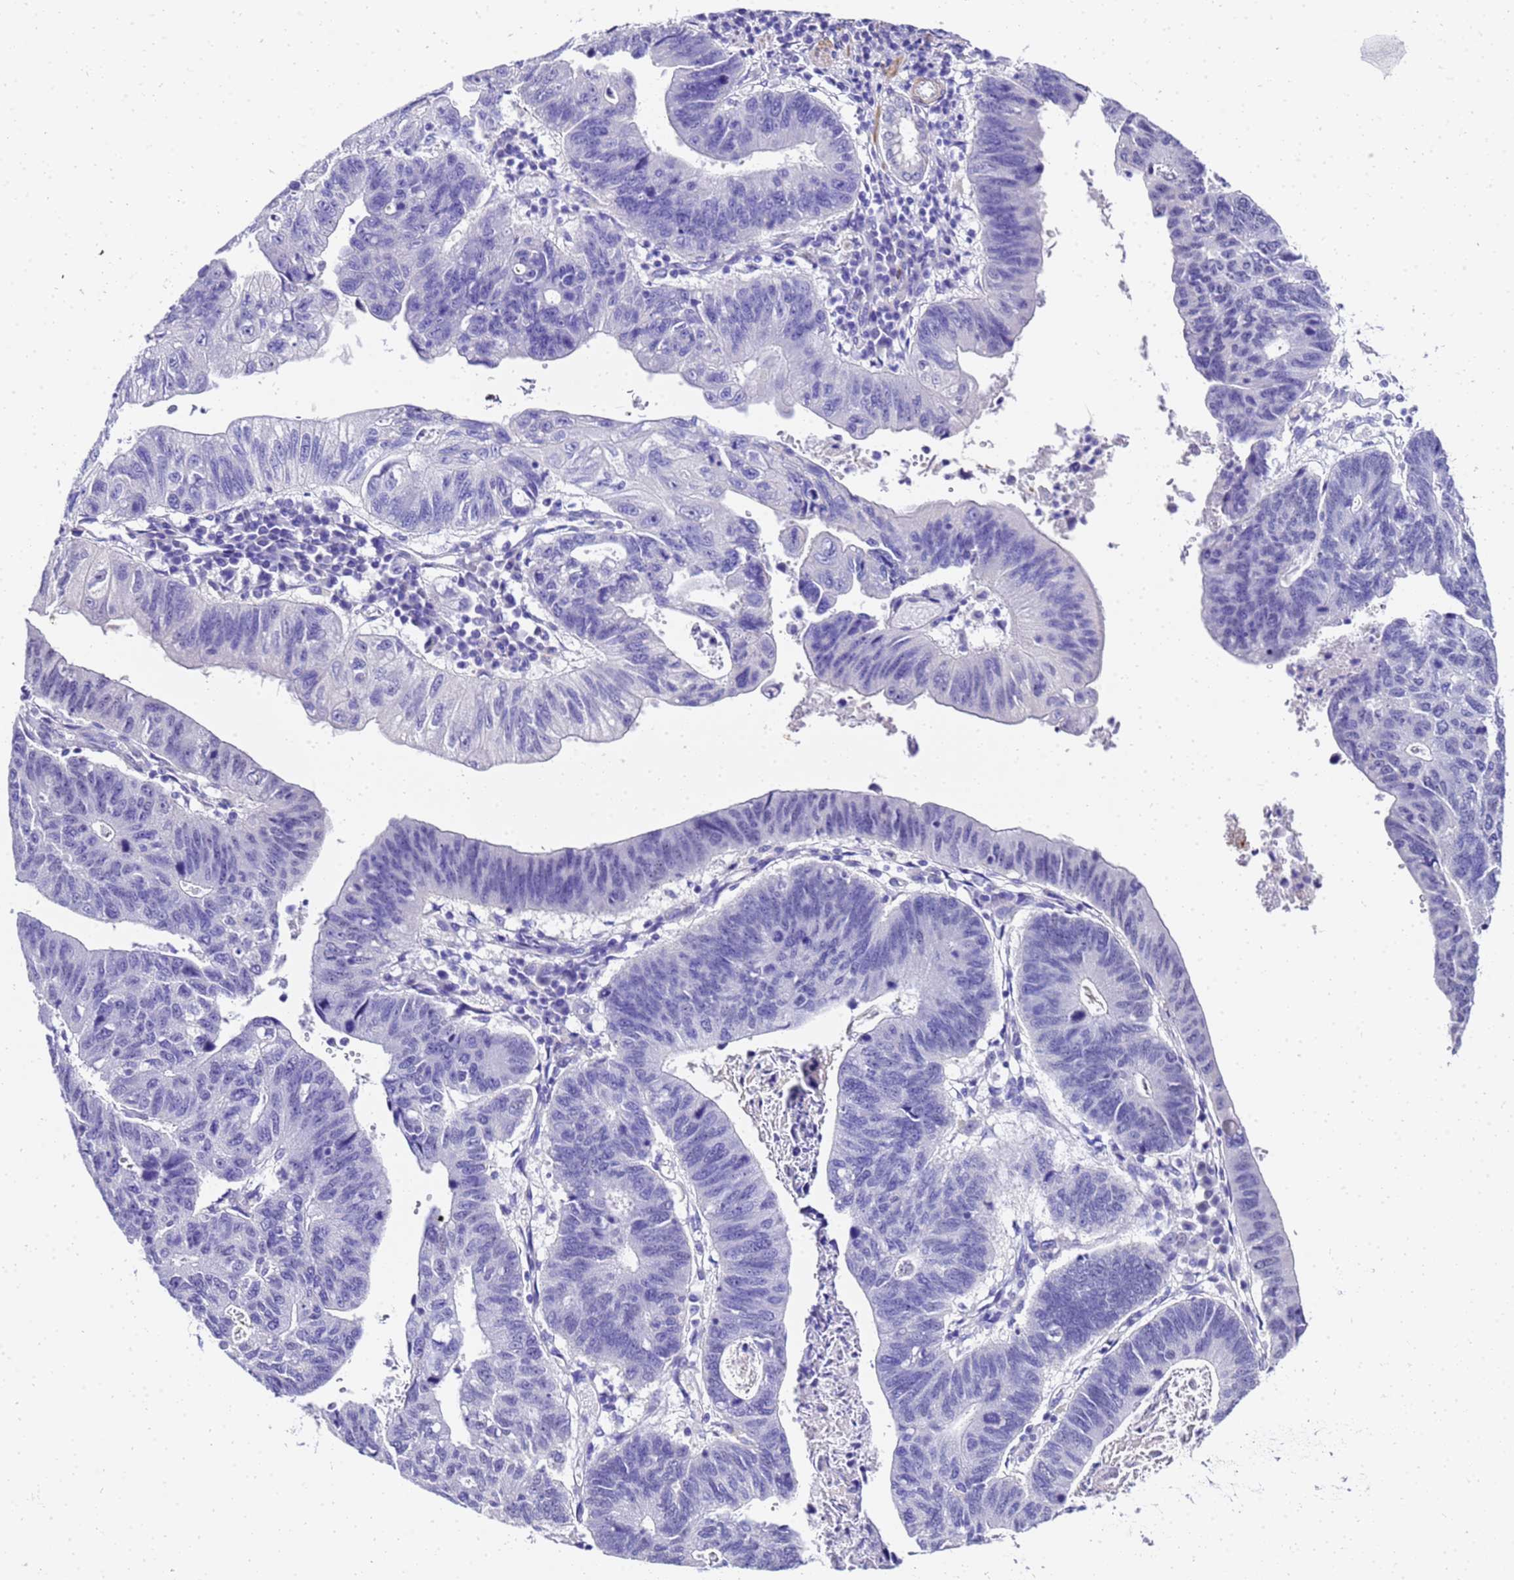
{"staining": {"intensity": "negative", "quantity": "none", "location": "none"}, "tissue": "stomach cancer", "cell_type": "Tumor cells", "image_type": "cancer", "snomed": [{"axis": "morphology", "description": "Adenocarcinoma, NOS"}, {"axis": "topography", "description": "Stomach"}], "caption": "Tumor cells are negative for protein expression in human adenocarcinoma (stomach). (Stains: DAB immunohistochemistry (IHC) with hematoxylin counter stain, Microscopy: brightfield microscopy at high magnification).", "gene": "HSPB6", "patient": {"sex": "male", "age": 59}}